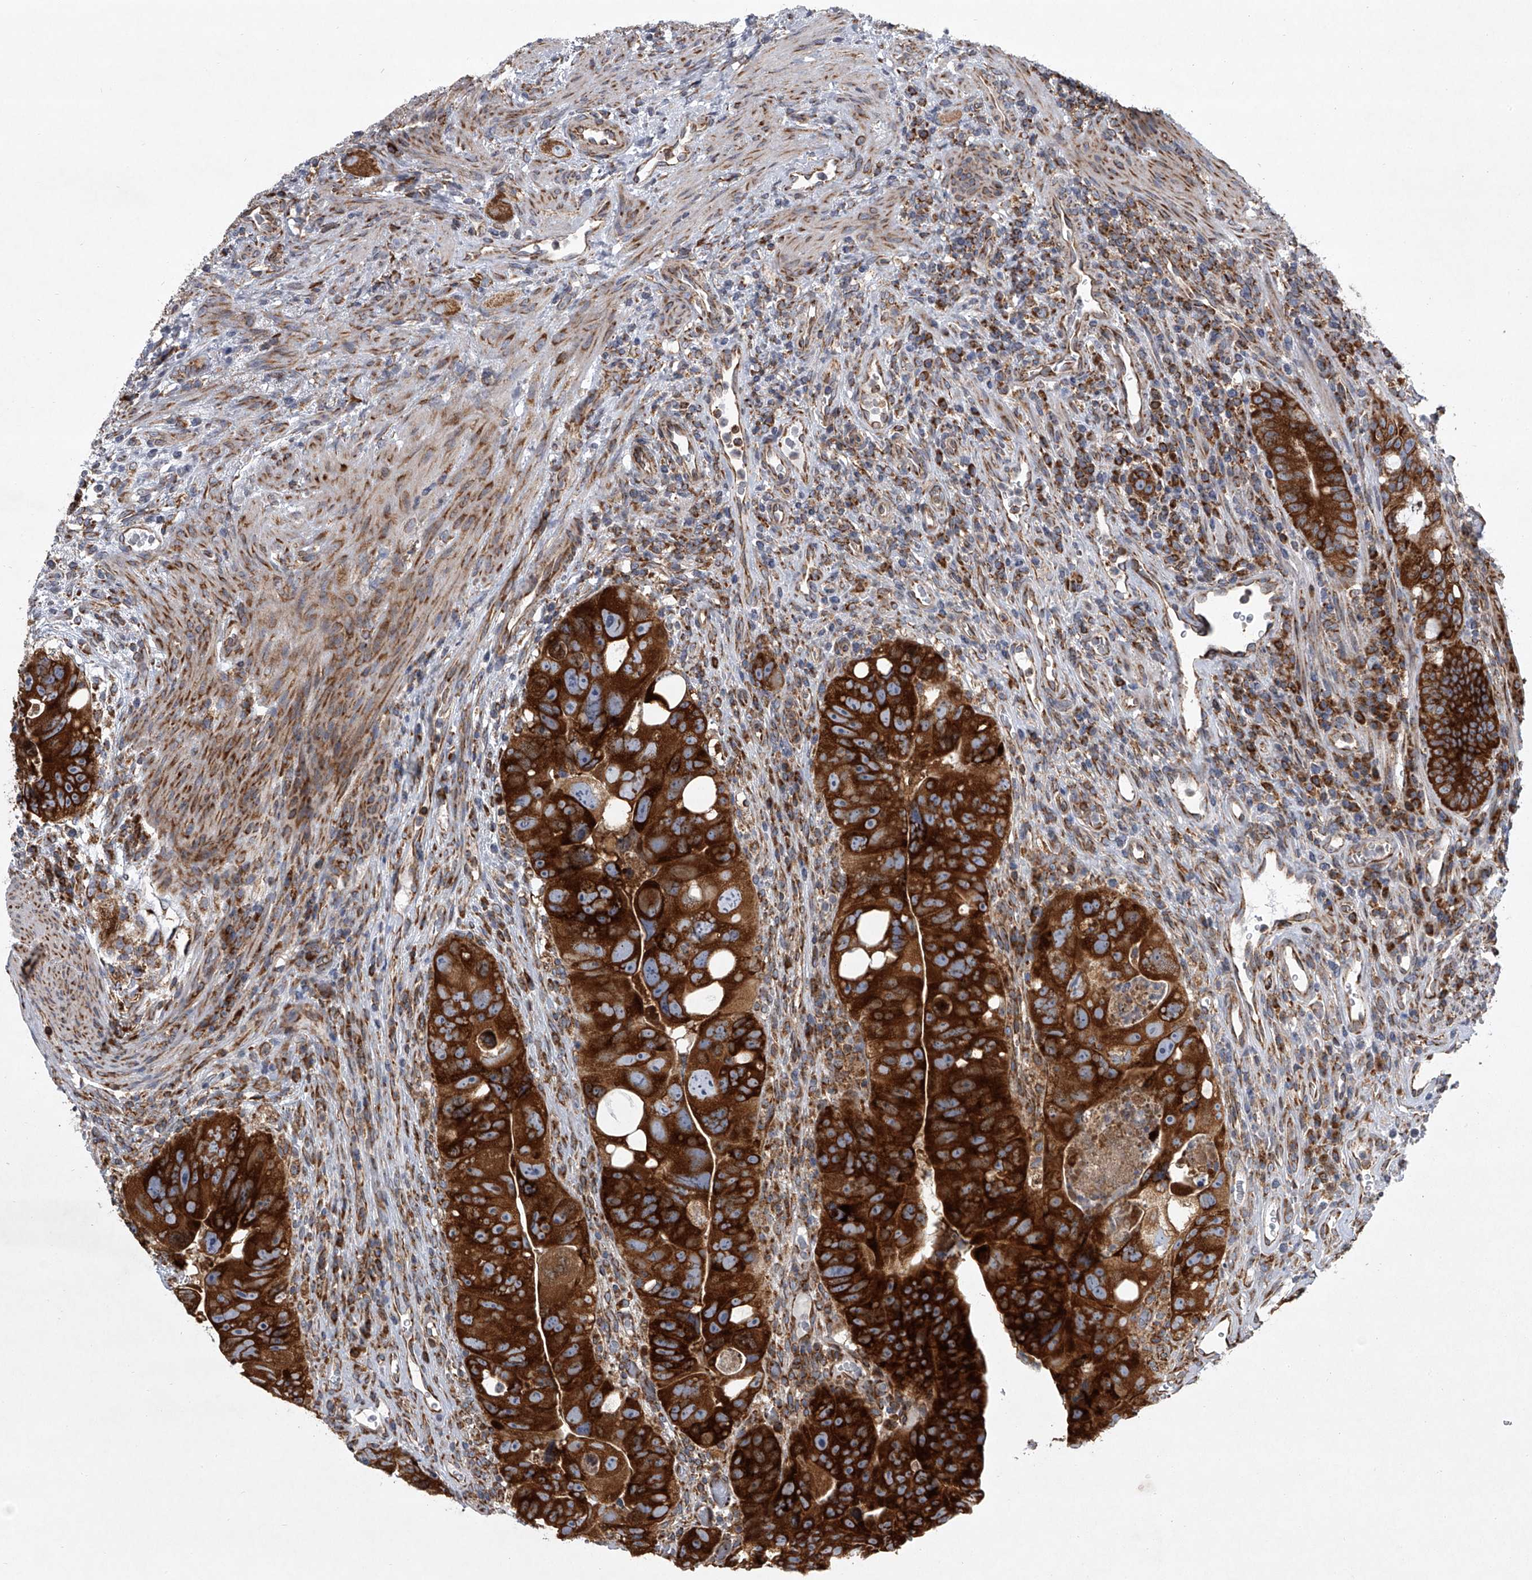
{"staining": {"intensity": "strong", "quantity": ">75%", "location": "cytoplasmic/membranous"}, "tissue": "colorectal cancer", "cell_type": "Tumor cells", "image_type": "cancer", "snomed": [{"axis": "morphology", "description": "Adenocarcinoma, NOS"}, {"axis": "topography", "description": "Rectum"}], "caption": "Colorectal cancer (adenocarcinoma) stained with a protein marker exhibits strong staining in tumor cells.", "gene": "ZC3H15", "patient": {"sex": "male", "age": 59}}